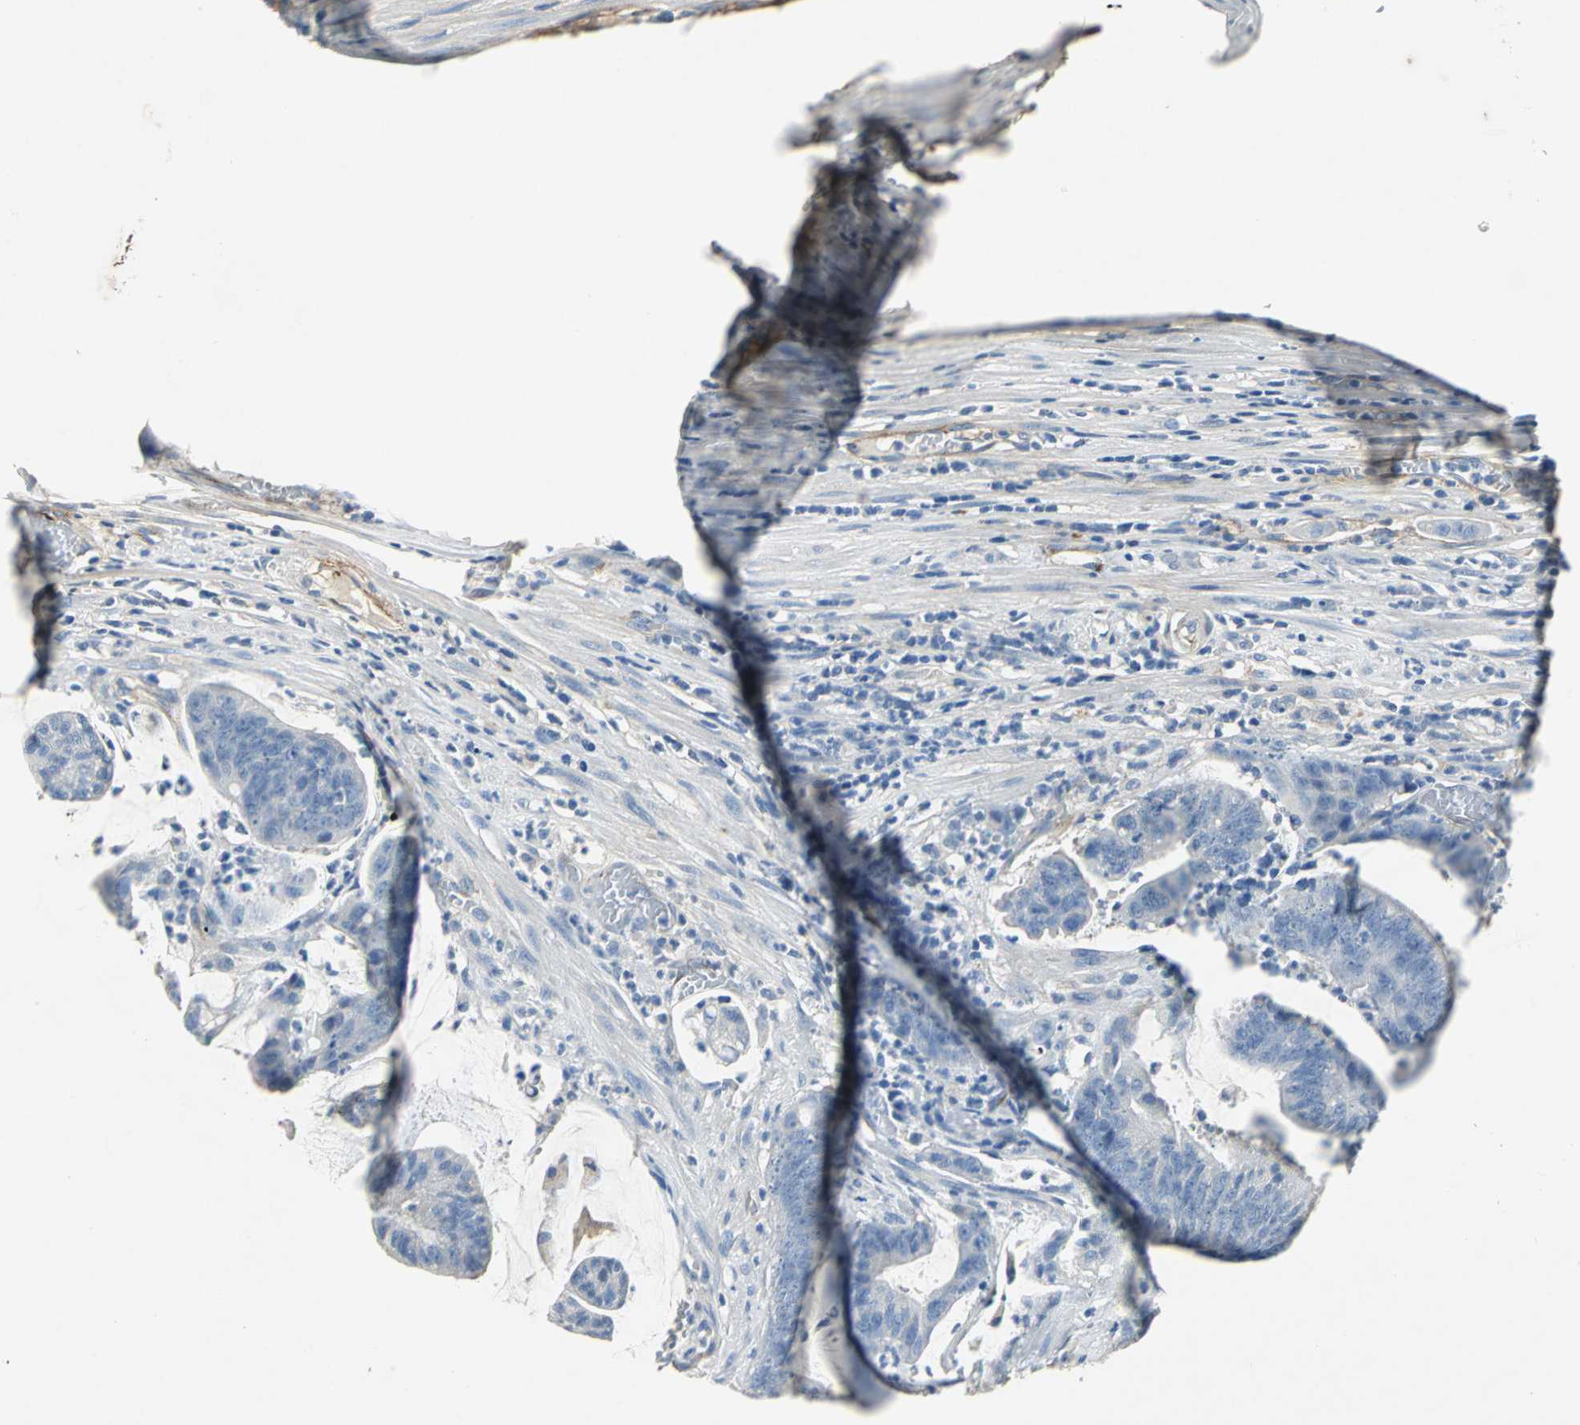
{"staining": {"intensity": "negative", "quantity": "none", "location": "none"}, "tissue": "colorectal cancer", "cell_type": "Tumor cells", "image_type": "cancer", "snomed": [{"axis": "morphology", "description": "Adenocarcinoma, NOS"}, {"axis": "topography", "description": "Rectum"}], "caption": "Image shows no protein positivity in tumor cells of colorectal adenocarcinoma tissue.", "gene": "EFNB3", "patient": {"sex": "female", "age": 66}}